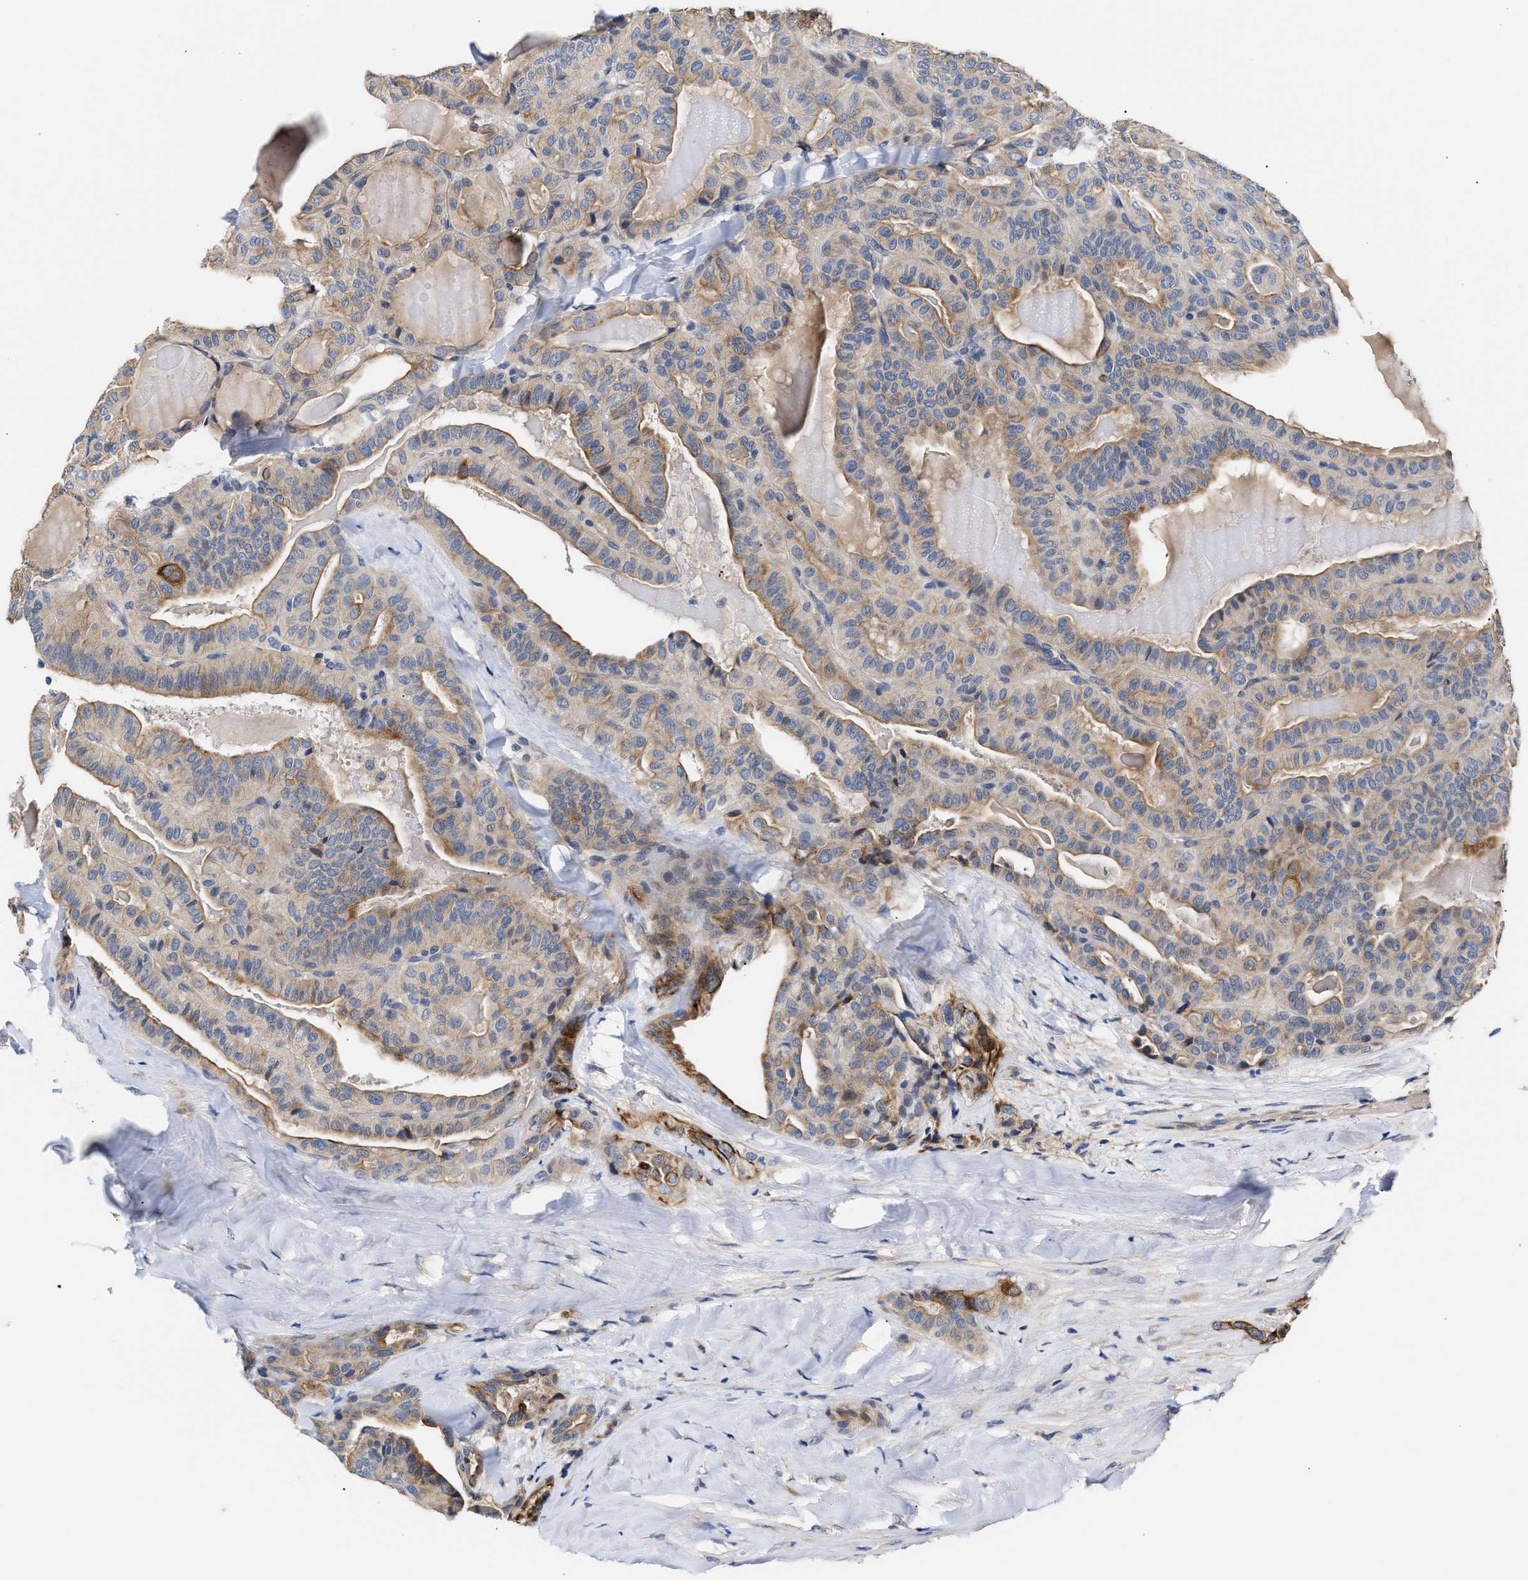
{"staining": {"intensity": "moderate", "quantity": "<25%", "location": "cytoplasmic/membranous"}, "tissue": "thyroid cancer", "cell_type": "Tumor cells", "image_type": "cancer", "snomed": [{"axis": "morphology", "description": "Papillary adenocarcinoma, NOS"}, {"axis": "topography", "description": "Thyroid gland"}], "caption": "Moderate cytoplasmic/membranous expression for a protein is present in approximately <25% of tumor cells of papillary adenocarcinoma (thyroid) using IHC.", "gene": "CCDC146", "patient": {"sex": "male", "age": 77}}